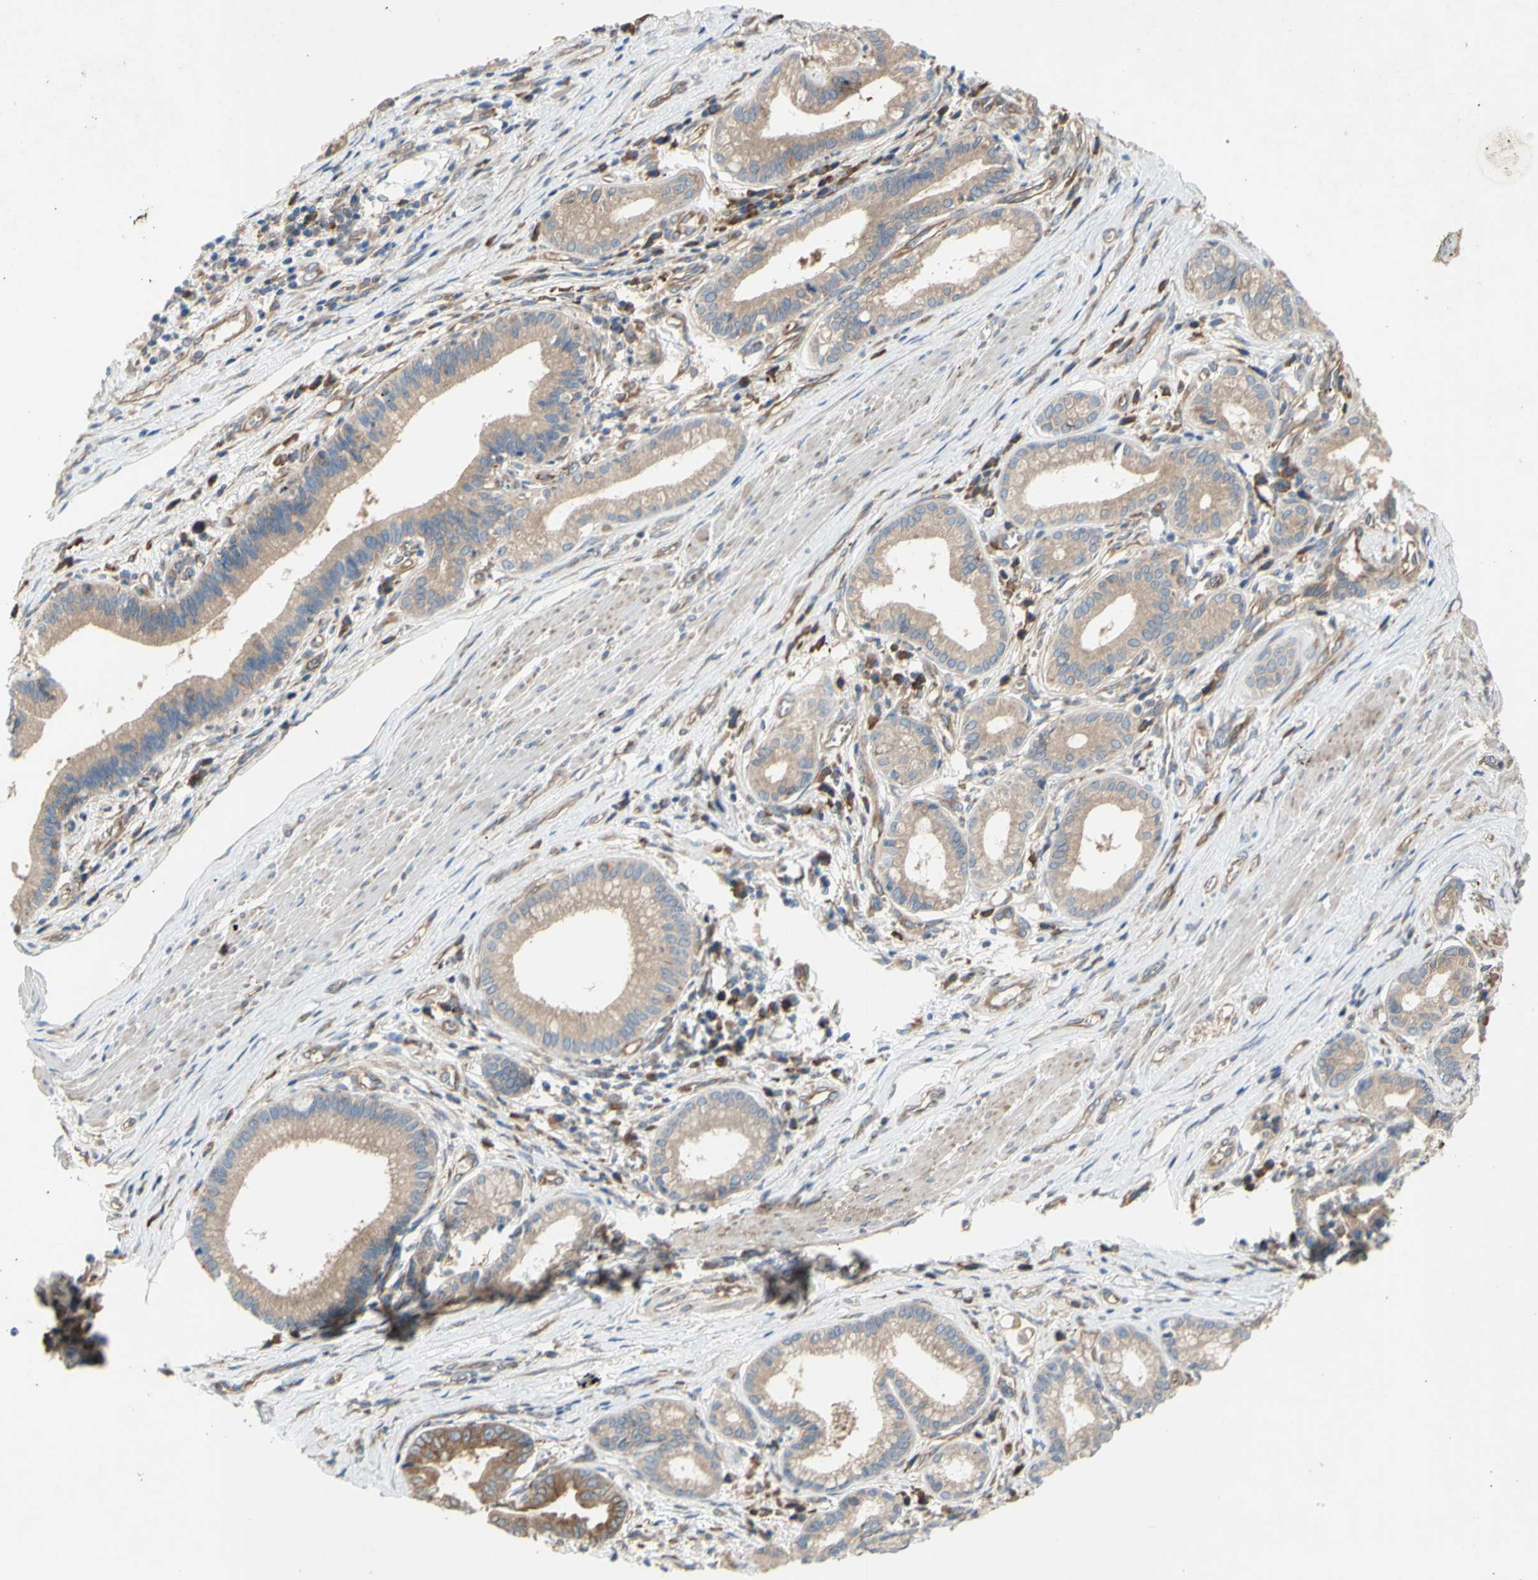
{"staining": {"intensity": "weak", "quantity": ">75%", "location": "cytoplasmic/membranous"}, "tissue": "pancreatic cancer", "cell_type": "Tumor cells", "image_type": "cancer", "snomed": [{"axis": "morphology", "description": "Adenocarcinoma, NOS"}, {"axis": "topography", "description": "Pancreas"}], "caption": "IHC of human pancreatic cancer (adenocarcinoma) reveals low levels of weak cytoplasmic/membranous expression in approximately >75% of tumor cells.", "gene": "KLC1", "patient": {"sex": "female", "age": 75}}